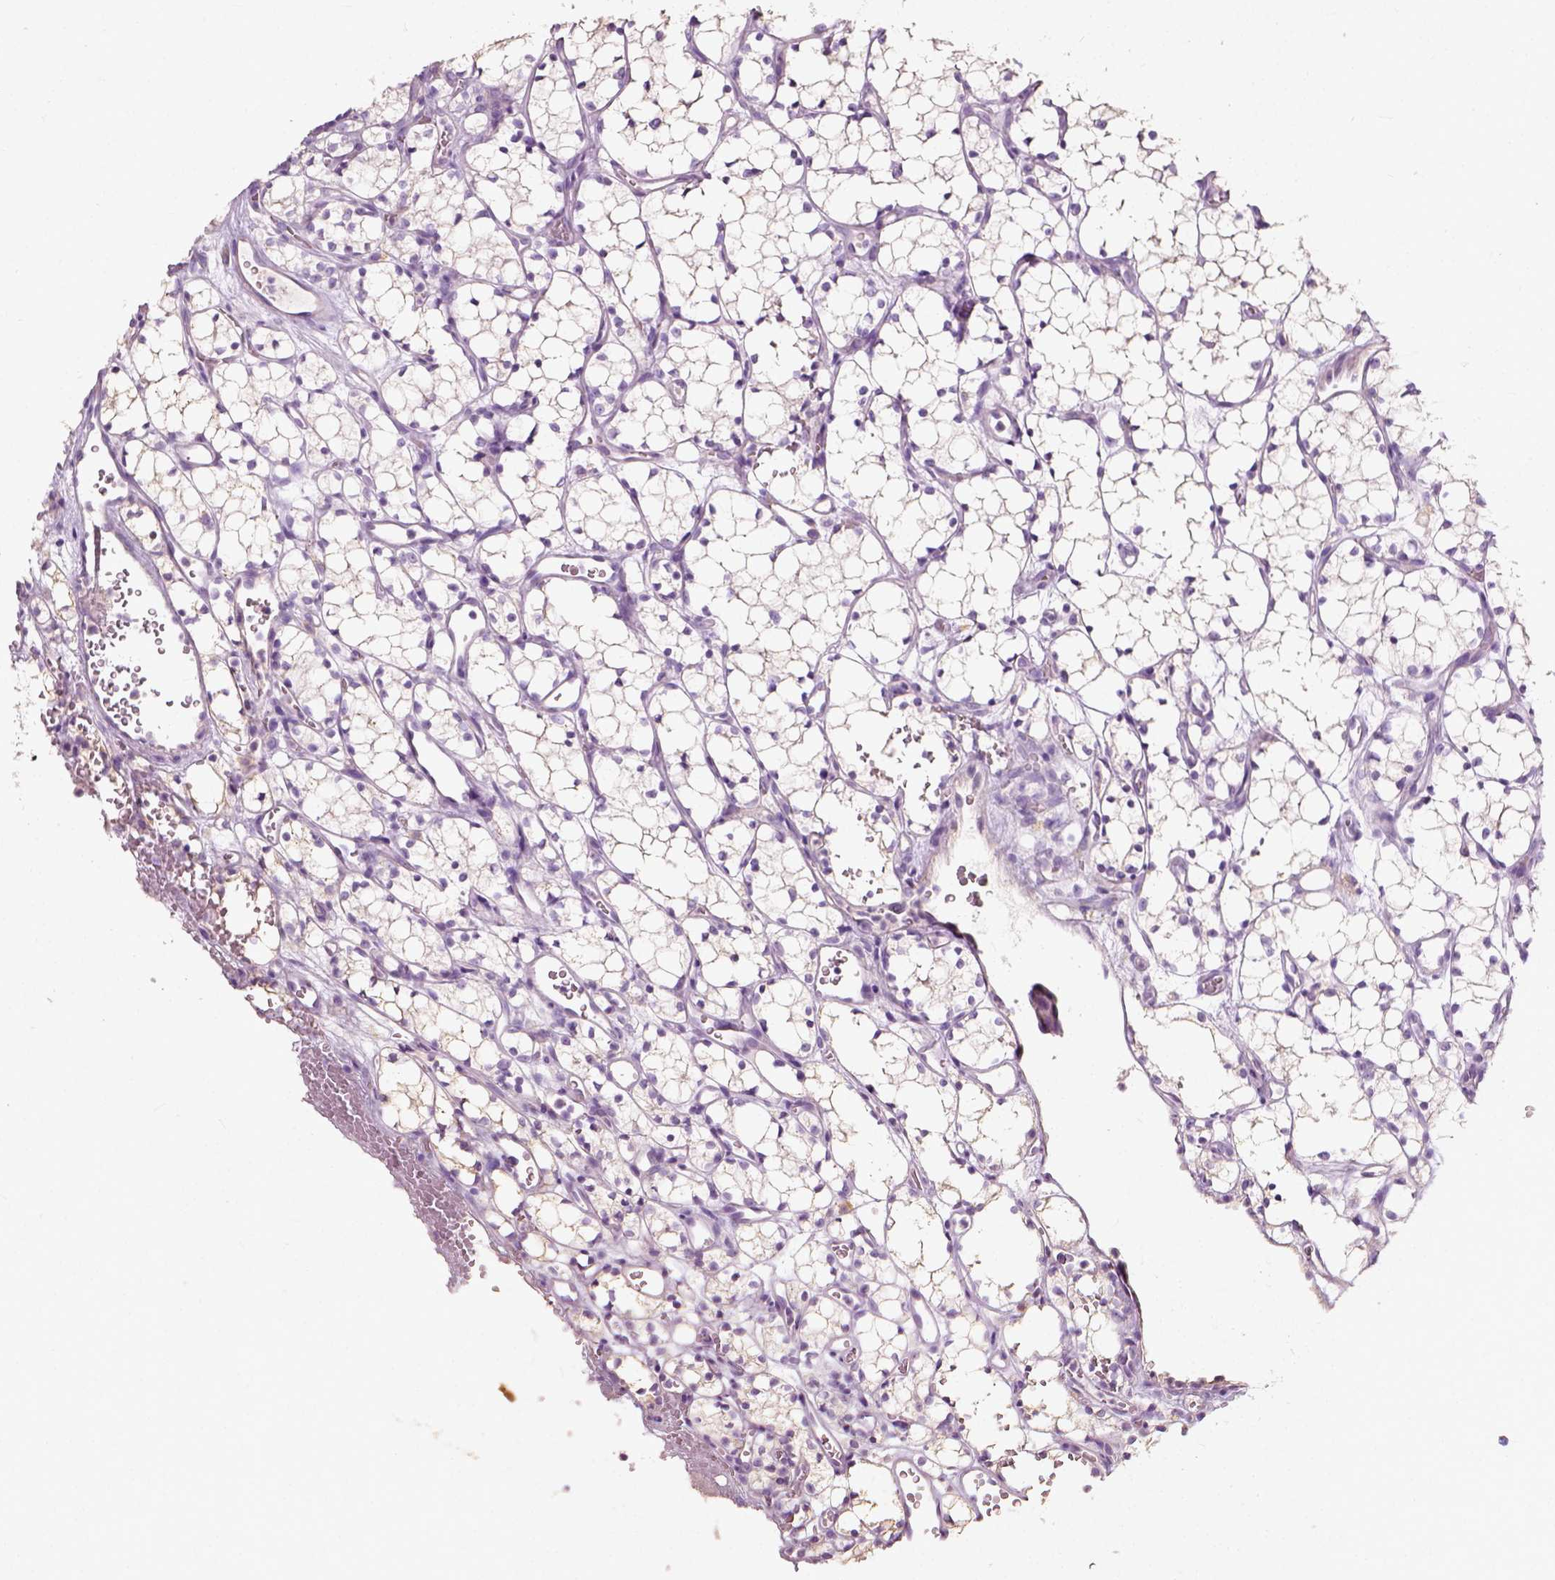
{"staining": {"intensity": "negative", "quantity": "none", "location": "none"}, "tissue": "renal cancer", "cell_type": "Tumor cells", "image_type": "cancer", "snomed": [{"axis": "morphology", "description": "Adenocarcinoma, NOS"}, {"axis": "topography", "description": "Kidney"}], "caption": "This is a photomicrograph of immunohistochemistry (IHC) staining of renal adenocarcinoma, which shows no positivity in tumor cells.", "gene": "DHCR24", "patient": {"sex": "female", "age": 69}}